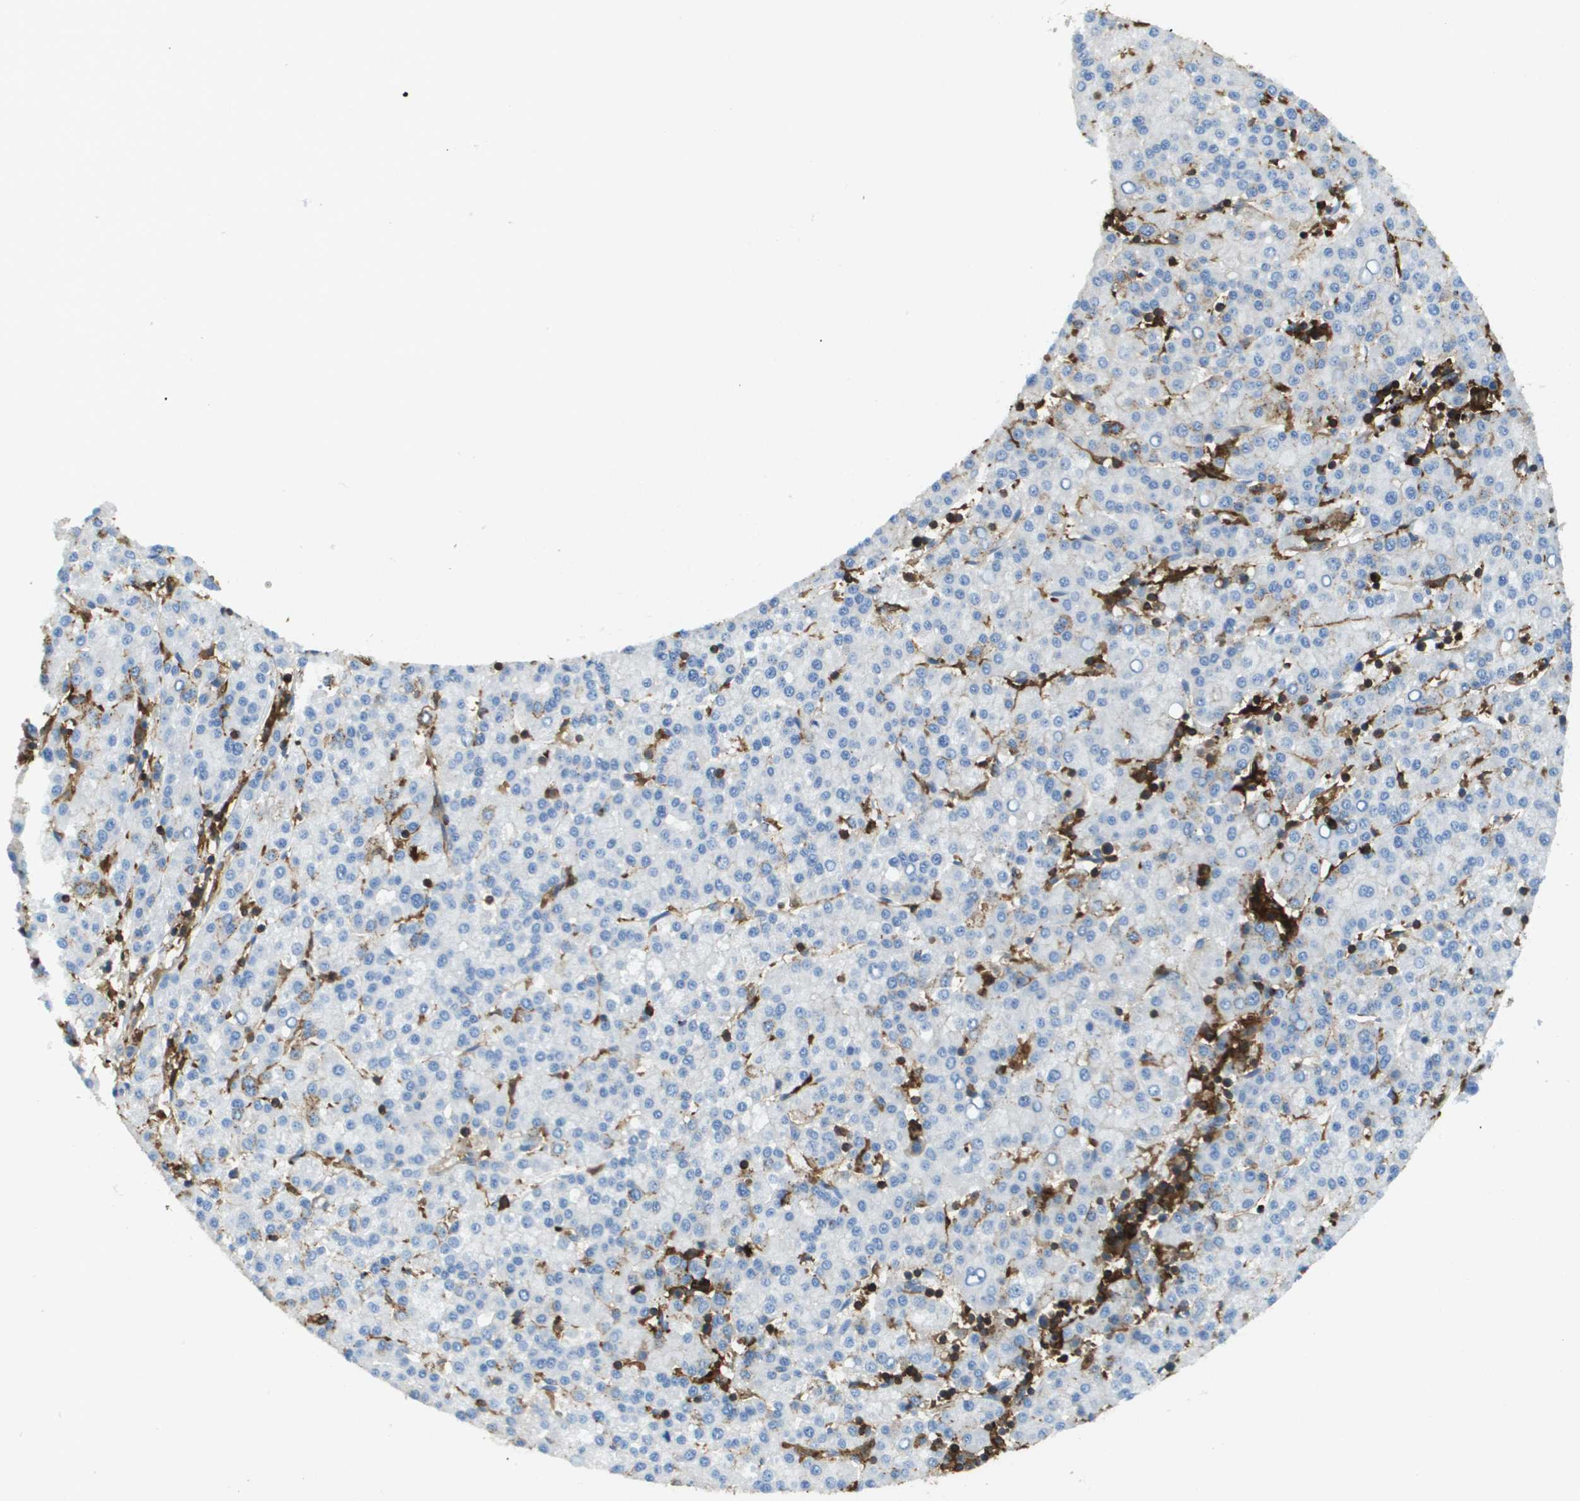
{"staining": {"intensity": "negative", "quantity": "none", "location": "none"}, "tissue": "liver cancer", "cell_type": "Tumor cells", "image_type": "cancer", "snomed": [{"axis": "morphology", "description": "Carcinoma, Hepatocellular, NOS"}, {"axis": "topography", "description": "Liver"}], "caption": "This is an IHC photomicrograph of human liver cancer. There is no positivity in tumor cells.", "gene": "PASK", "patient": {"sex": "female", "age": 58}}